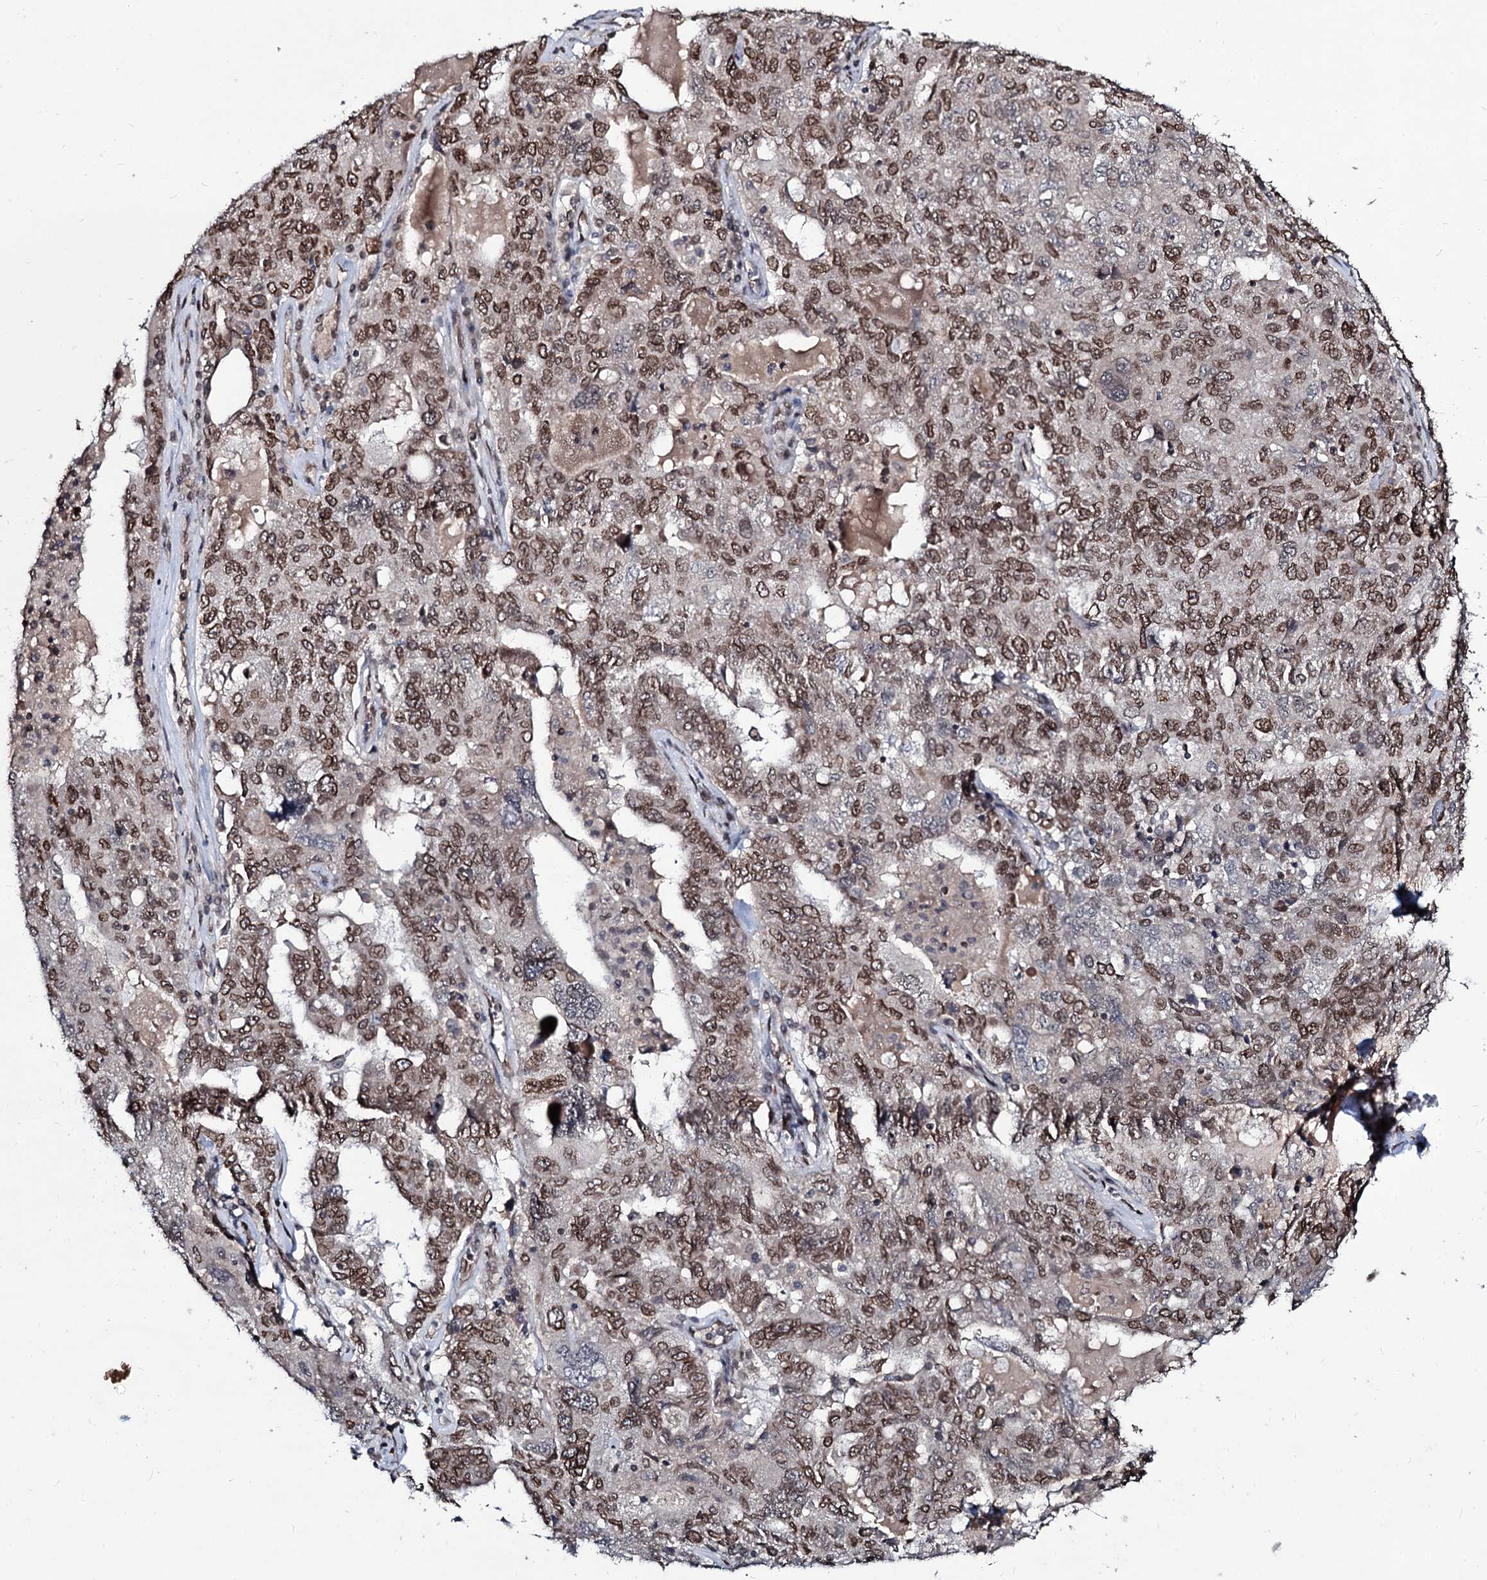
{"staining": {"intensity": "moderate", "quantity": ">75%", "location": "cytoplasmic/membranous,nuclear"}, "tissue": "ovarian cancer", "cell_type": "Tumor cells", "image_type": "cancer", "snomed": [{"axis": "morphology", "description": "Carcinoma, endometroid"}, {"axis": "topography", "description": "Ovary"}], "caption": "Immunohistochemical staining of human ovarian endometroid carcinoma demonstrates moderate cytoplasmic/membranous and nuclear protein positivity in about >75% of tumor cells. Using DAB (3,3'-diaminobenzidine) (brown) and hematoxylin (blue) stains, captured at high magnification using brightfield microscopy.", "gene": "RNF6", "patient": {"sex": "female", "age": 62}}